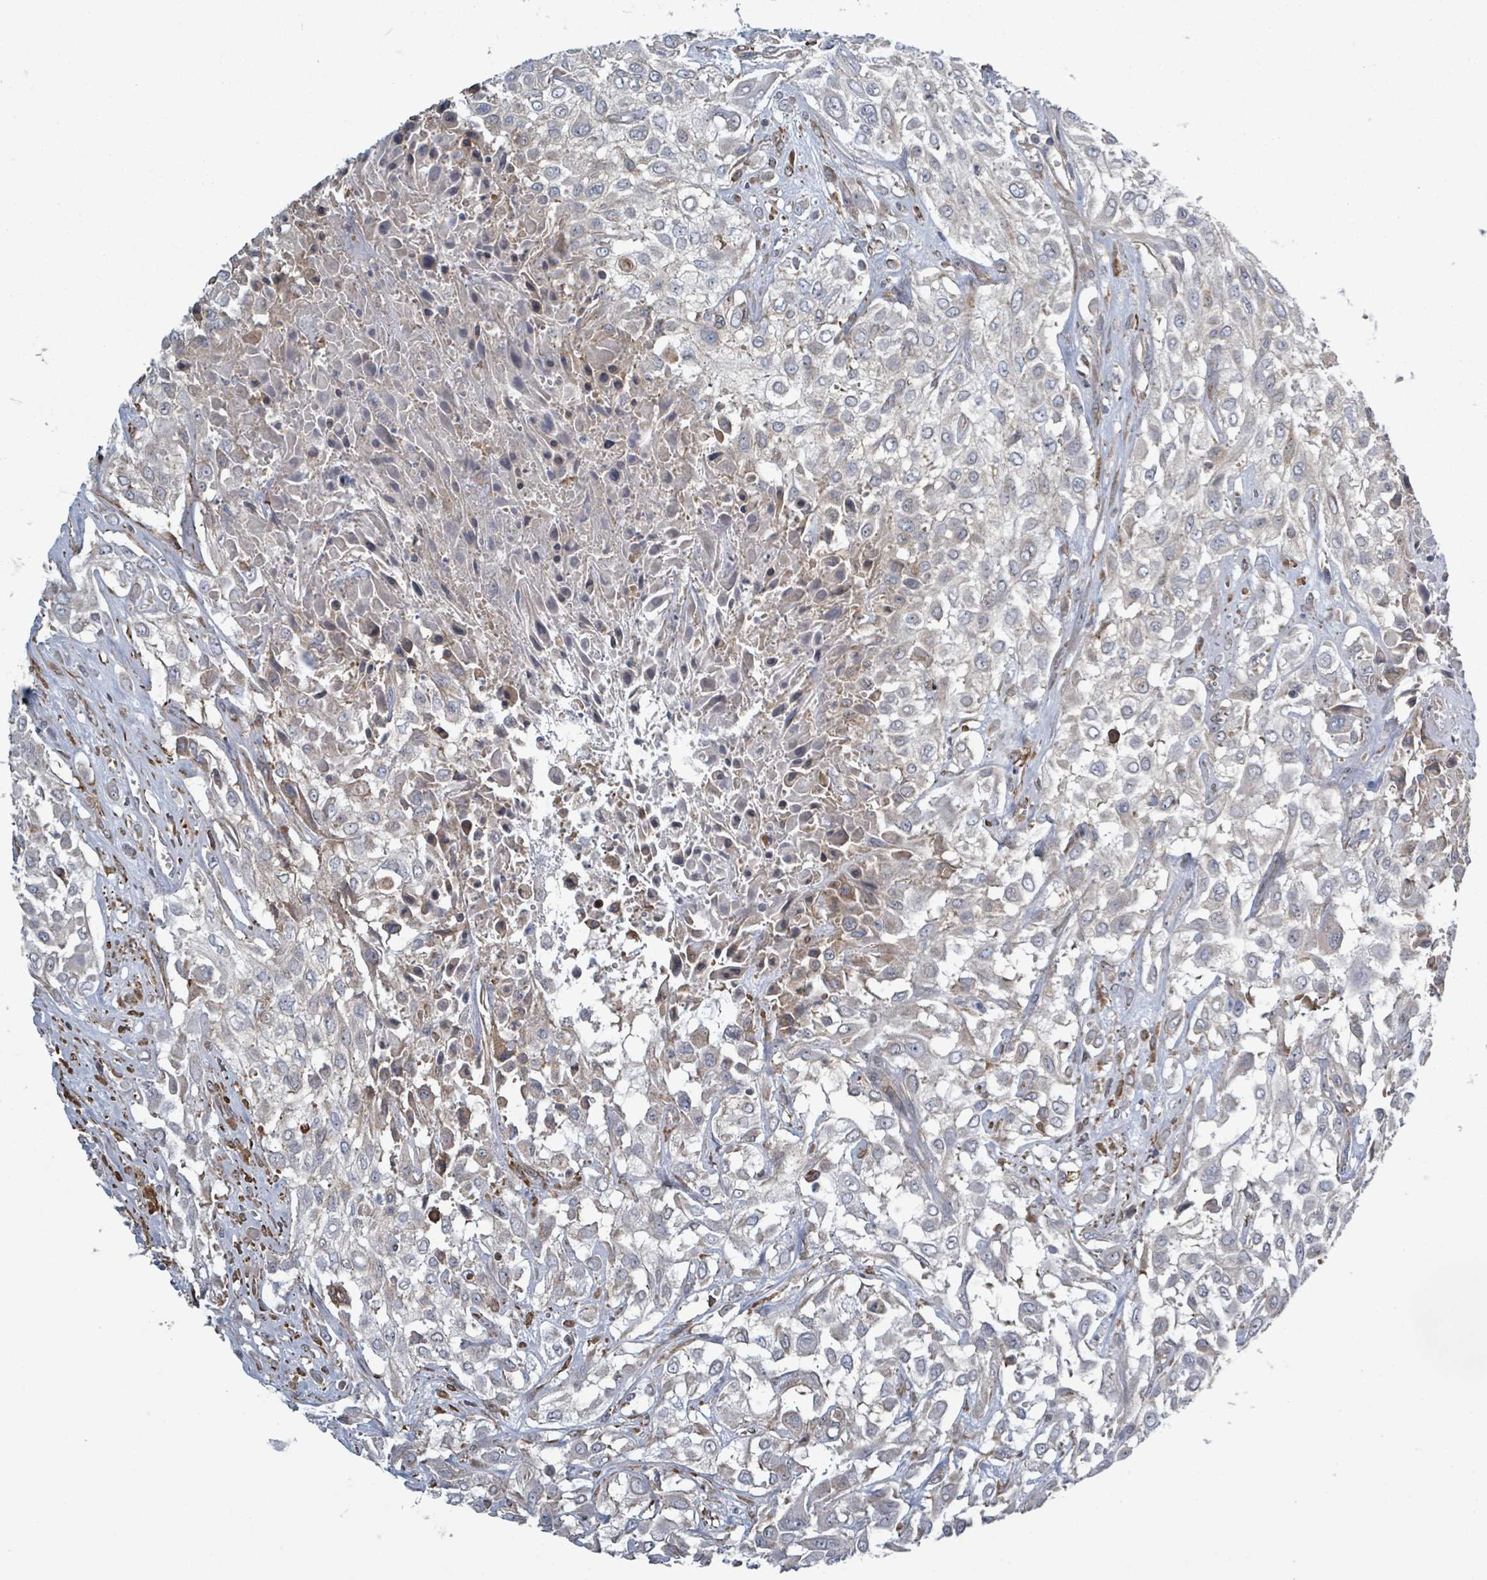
{"staining": {"intensity": "negative", "quantity": "none", "location": "none"}, "tissue": "urothelial cancer", "cell_type": "Tumor cells", "image_type": "cancer", "snomed": [{"axis": "morphology", "description": "Urothelial carcinoma, High grade"}, {"axis": "topography", "description": "Urinary bladder"}], "caption": "Photomicrograph shows no protein expression in tumor cells of urothelial cancer tissue.", "gene": "ADCK1", "patient": {"sex": "male", "age": 57}}